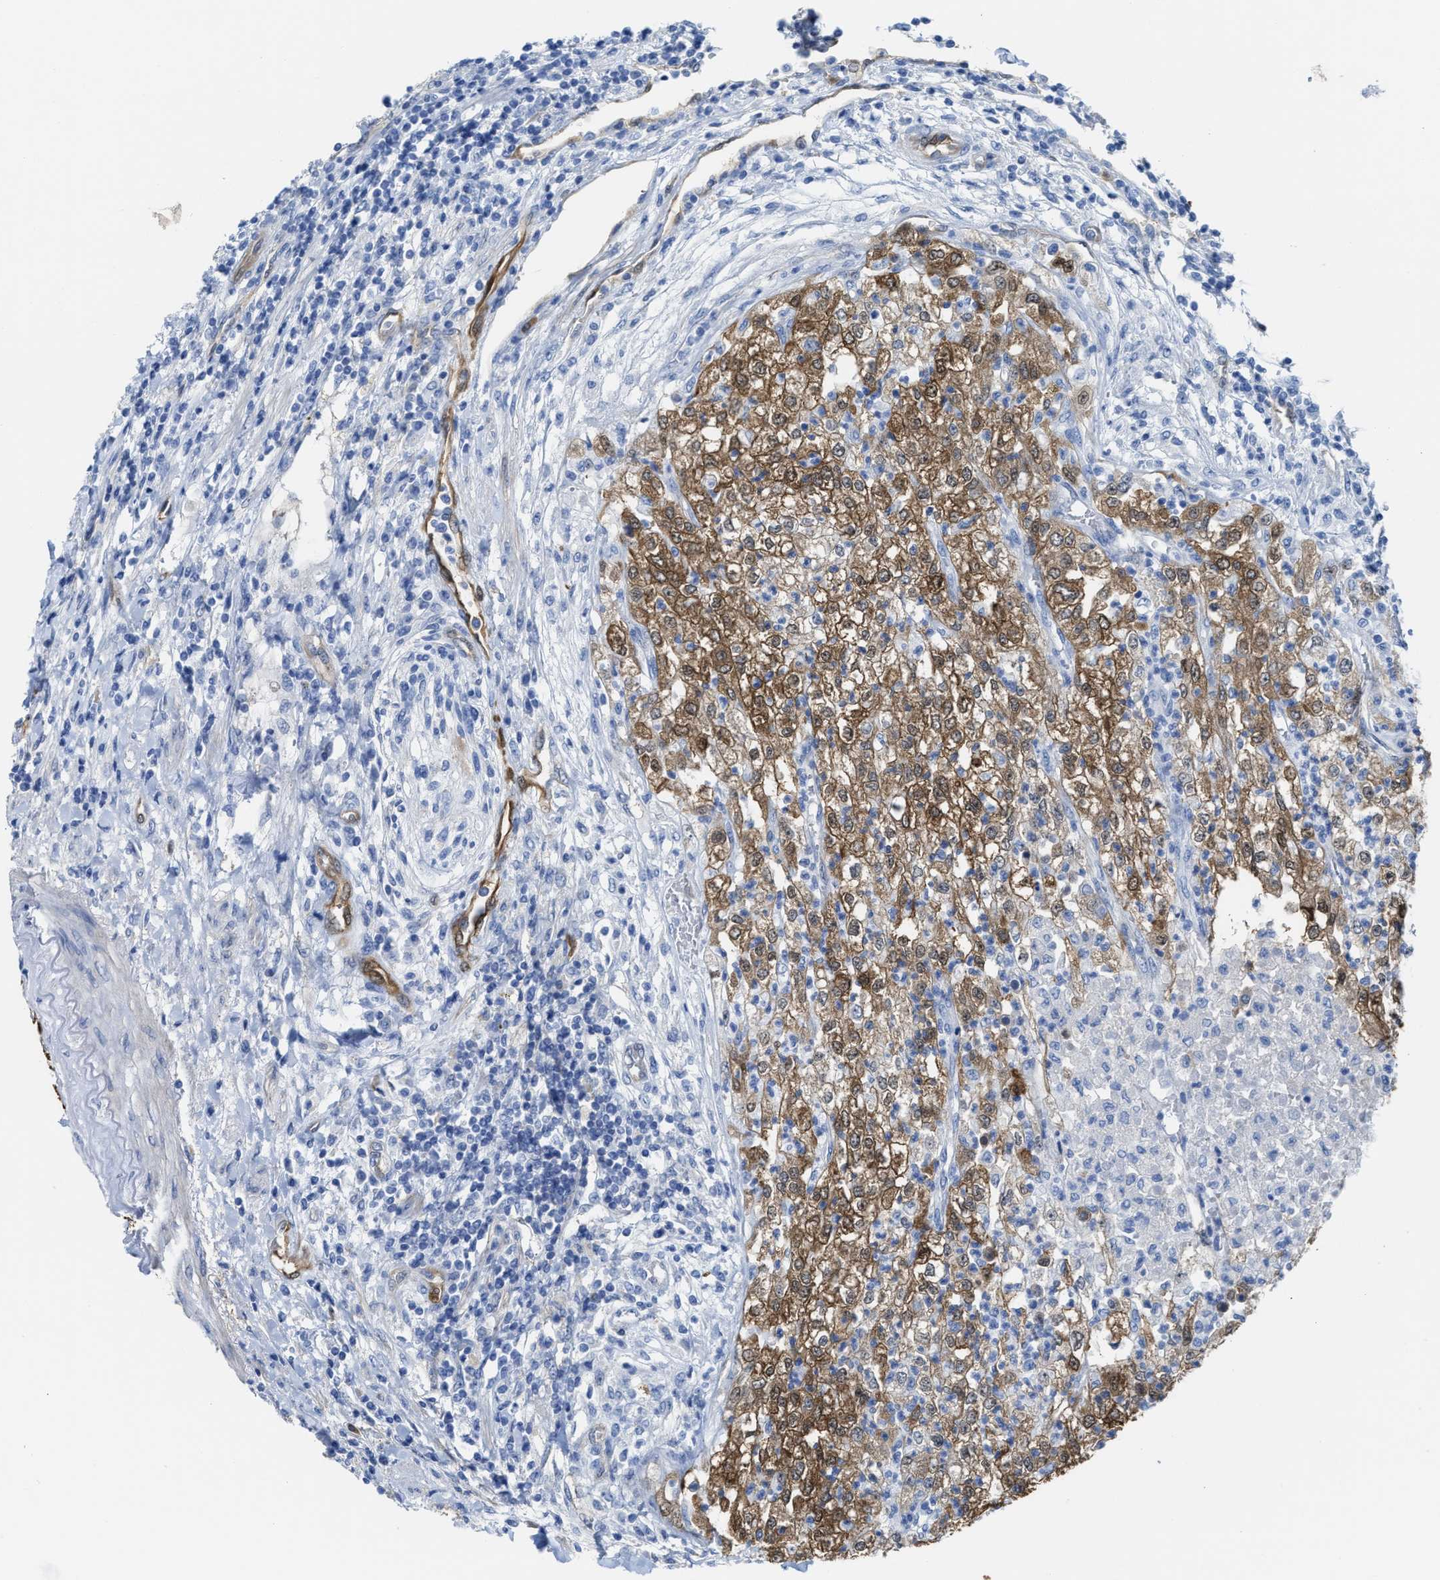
{"staining": {"intensity": "moderate", "quantity": ">75%", "location": "cytoplasmic/membranous"}, "tissue": "renal cancer", "cell_type": "Tumor cells", "image_type": "cancer", "snomed": [{"axis": "morphology", "description": "Adenocarcinoma, NOS"}, {"axis": "topography", "description": "Kidney"}], "caption": "The histopathology image reveals staining of renal cancer (adenocarcinoma), revealing moderate cytoplasmic/membranous protein expression (brown color) within tumor cells. Immunohistochemistry (ihc) stains the protein in brown and the nuclei are stained blue.", "gene": "ASS1", "patient": {"sex": "female", "age": 54}}